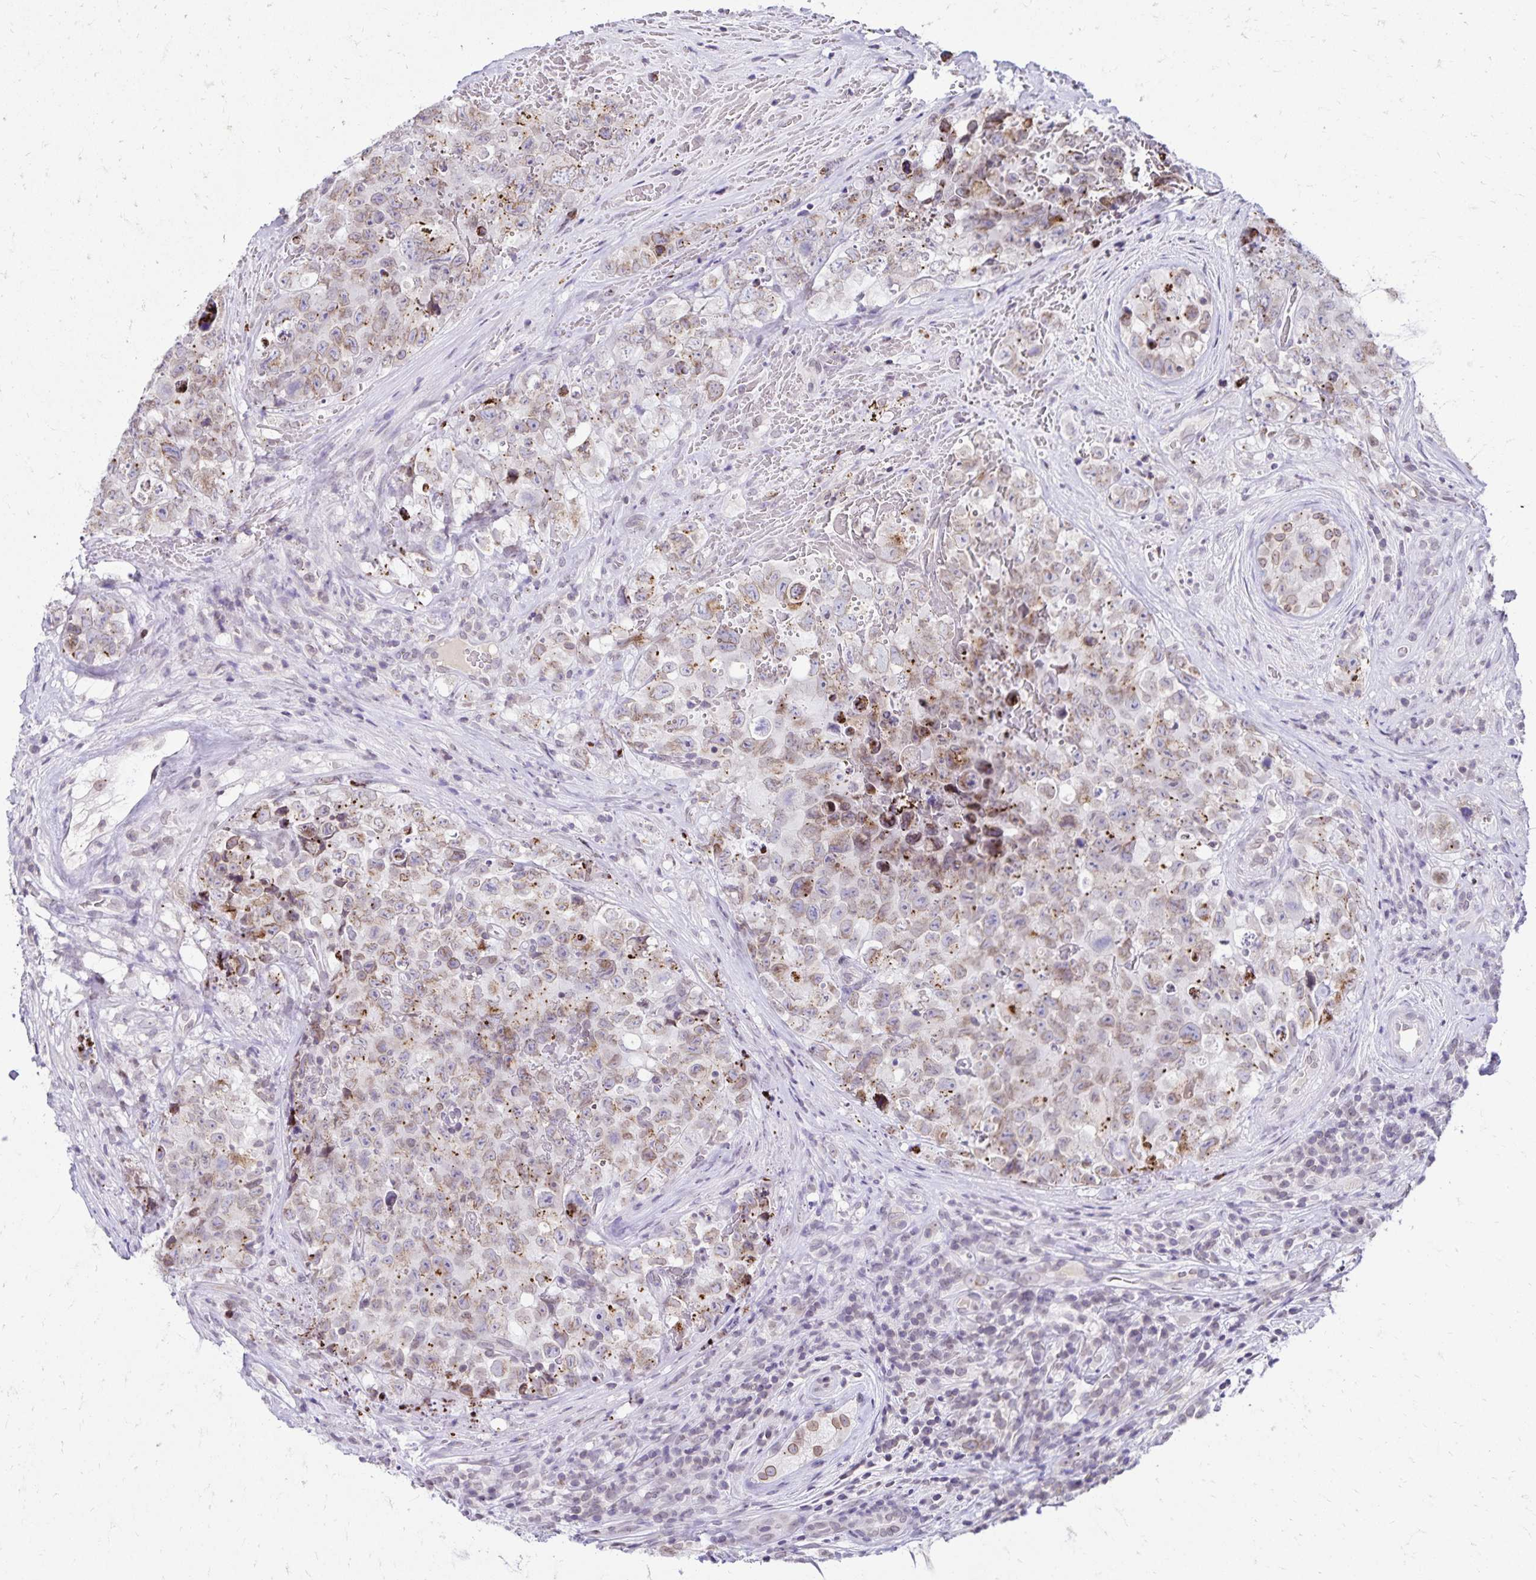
{"staining": {"intensity": "moderate", "quantity": "25%-75%", "location": "cytoplasmic/membranous"}, "tissue": "testis cancer", "cell_type": "Tumor cells", "image_type": "cancer", "snomed": [{"axis": "morphology", "description": "Carcinoma, Embryonal, NOS"}, {"axis": "topography", "description": "Testis"}], "caption": "Protein analysis of testis cancer tissue demonstrates moderate cytoplasmic/membranous positivity in approximately 25%-75% of tumor cells.", "gene": "FAM166C", "patient": {"sex": "male", "age": 18}}